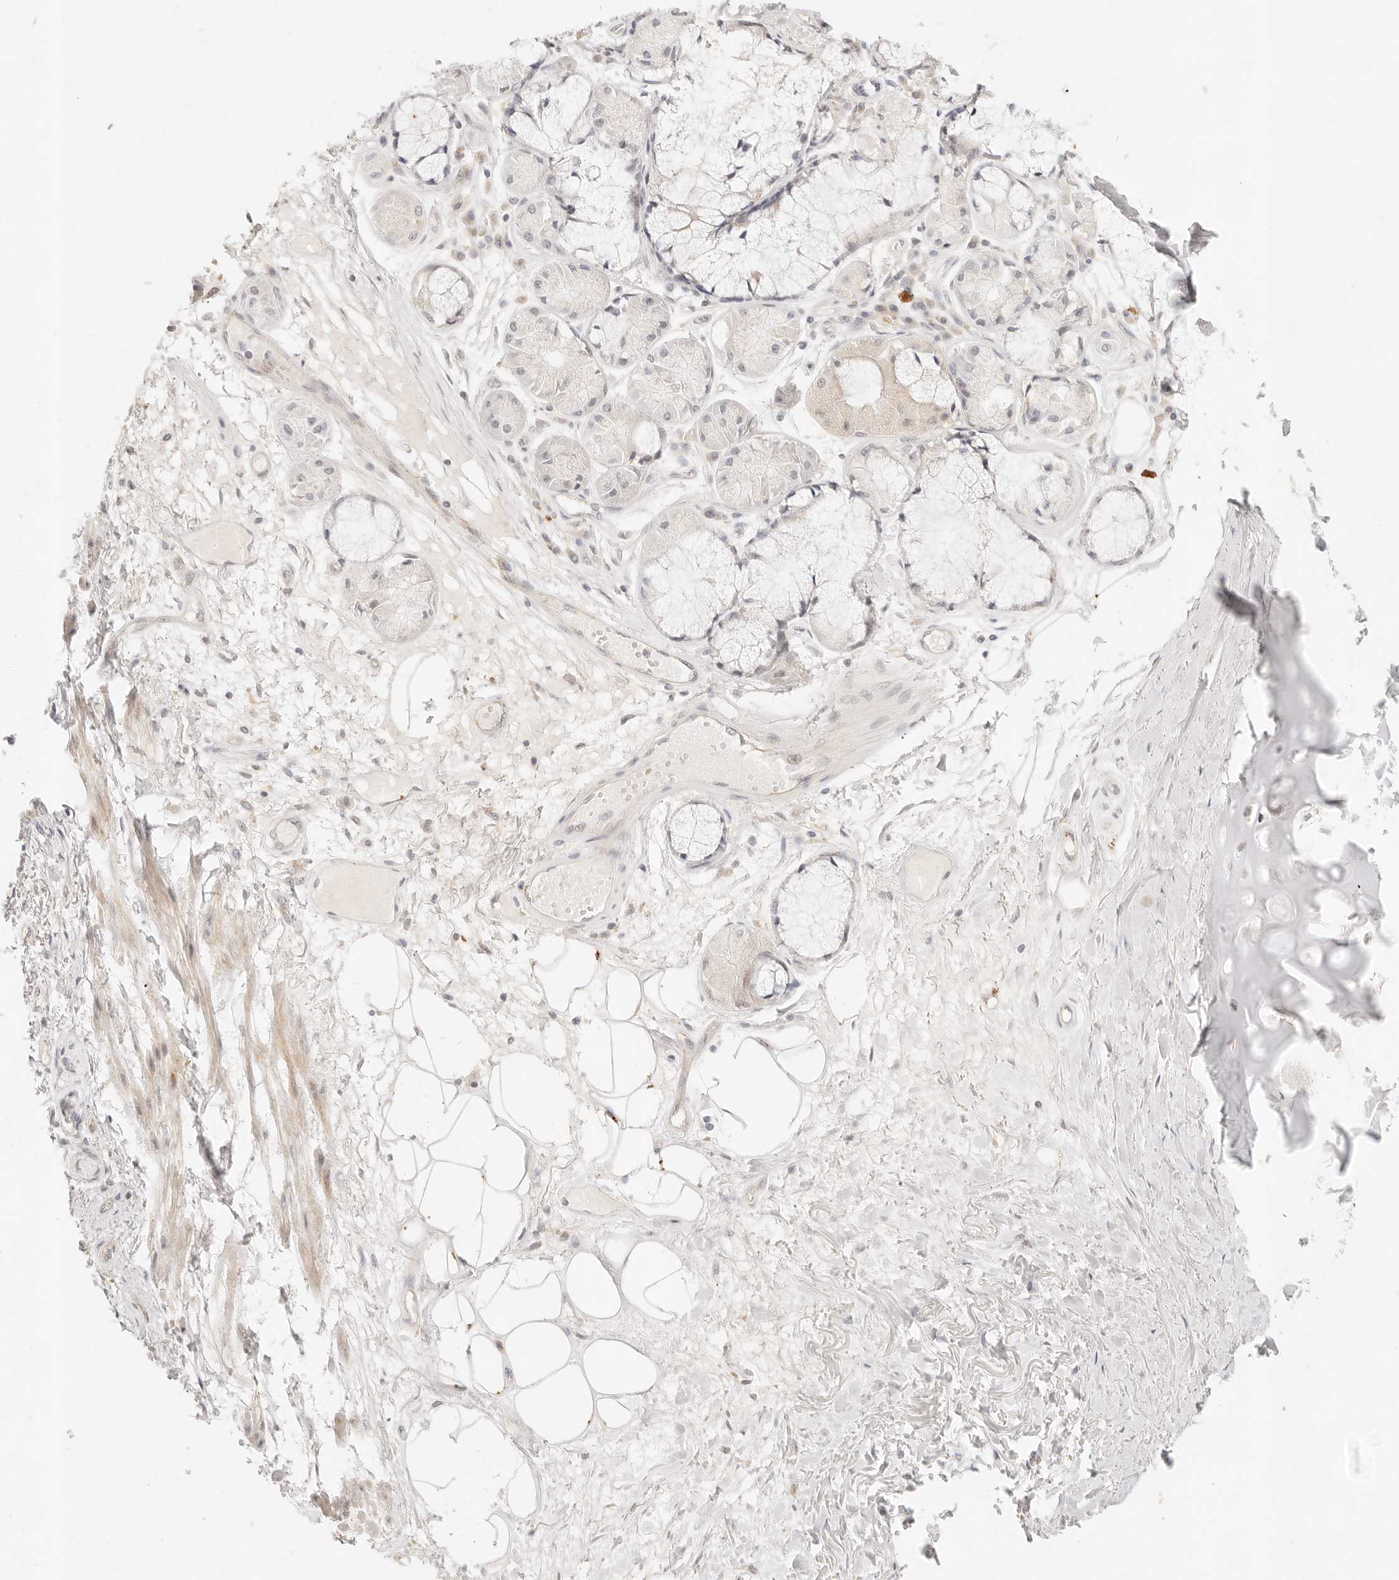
{"staining": {"intensity": "weak", "quantity": ">75%", "location": "nuclear"}, "tissue": "adipose tissue", "cell_type": "Adipocytes", "image_type": "normal", "snomed": [{"axis": "morphology", "description": "Normal tissue, NOS"}, {"axis": "topography", "description": "Bronchus"}], "caption": "Unremarkable adipose tissue reveals weak nuclear expression in about >75% of adipocytes, visualized by immunohistochemistry. (Stains: DAB in brown, nuclei in blue, Microscopy: brightfield microscopy at high magnification).", "gene": "GPR156", "patient": {"sex": "male", "age": 66}}